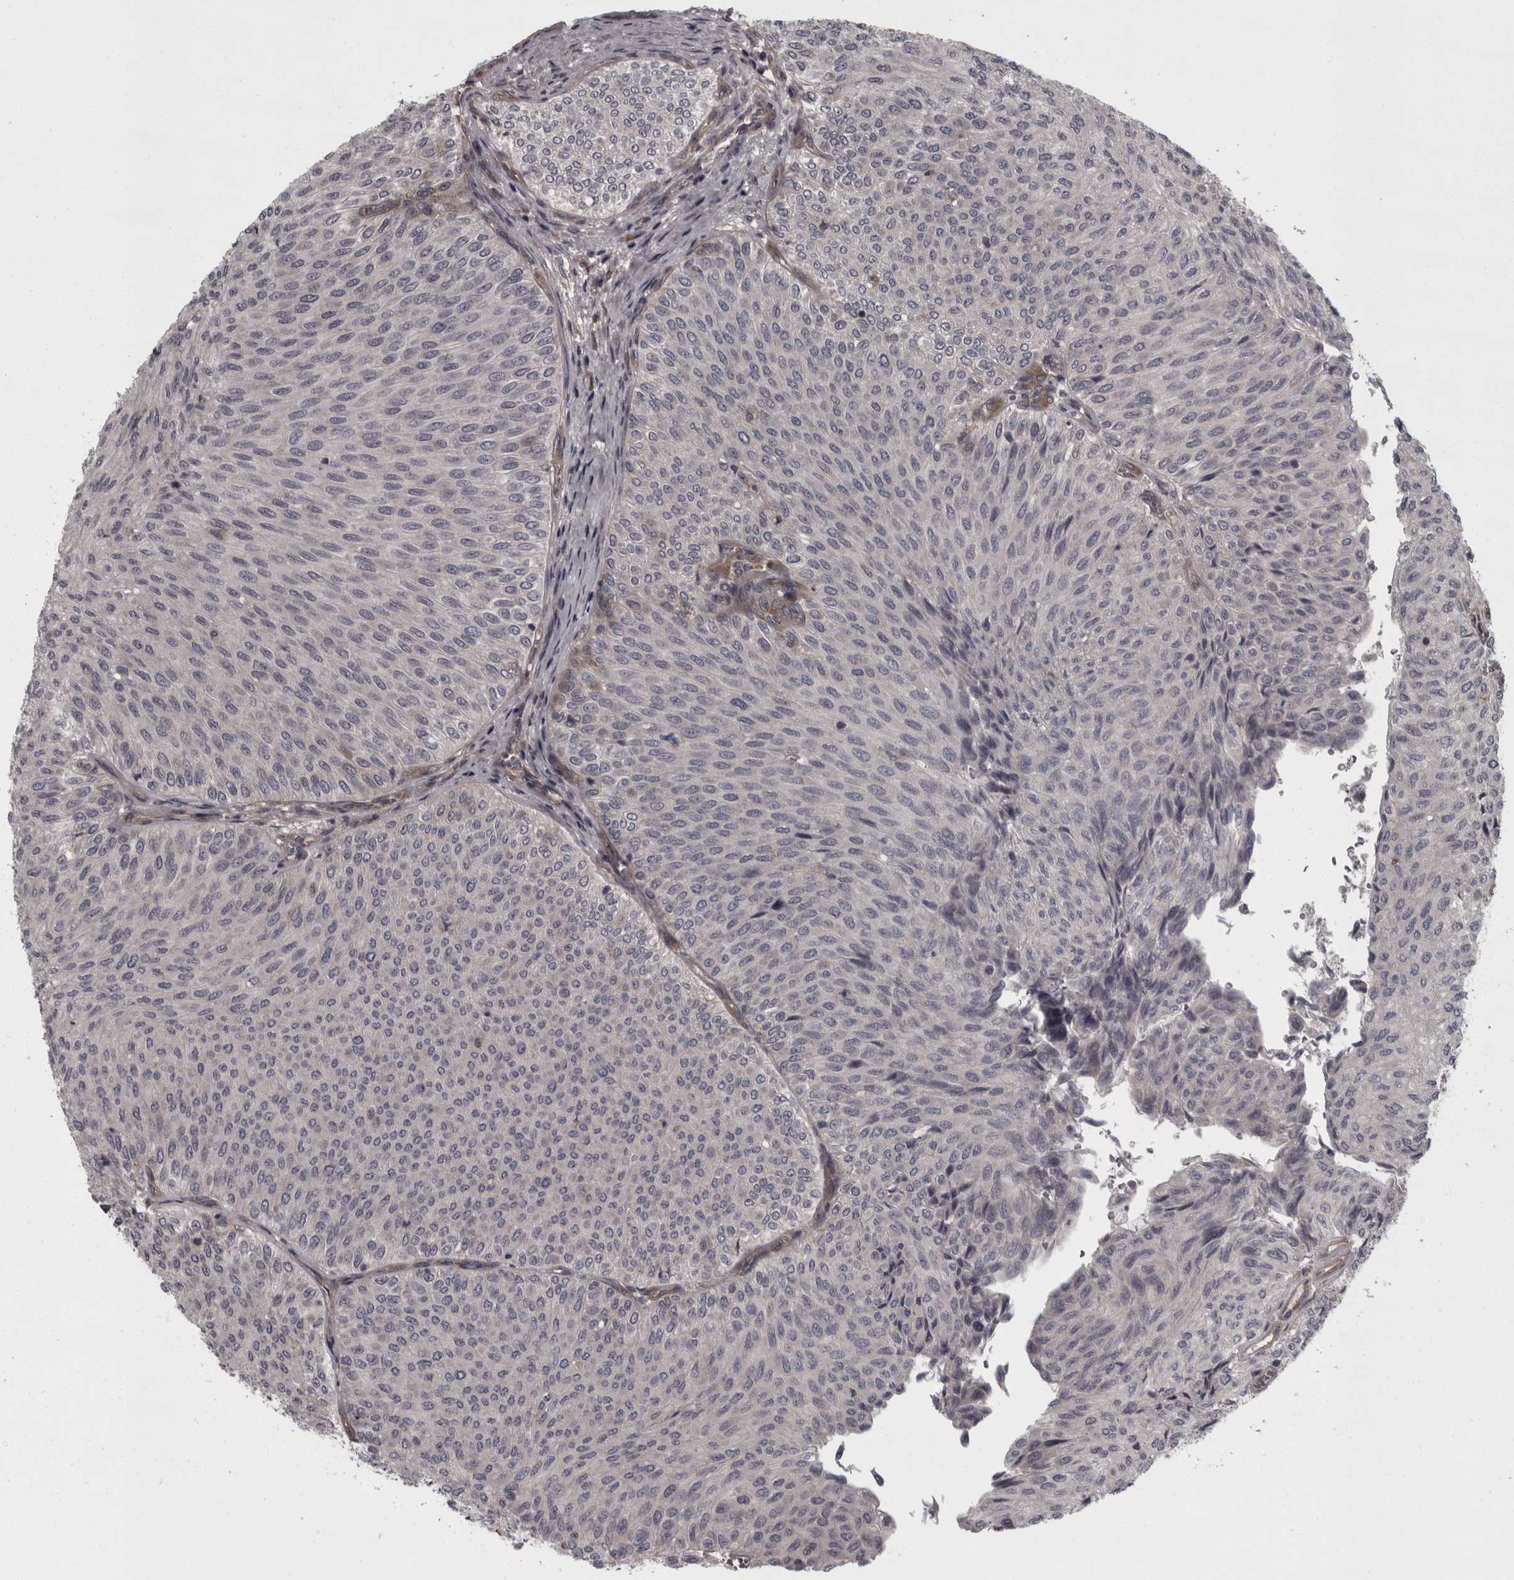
{"staining": {"intensity": "negative", "quantity": "none", "location": "none"}, "tissue": "urothelial cancer", "cell_type": "Tumor cells", "image_type": "cancer", "snomed": [{"axis": "morphology", "description": "Urothelial carcinoma, Low grade"}, {"axis": "topography", "description": "Urinary bladder"}], "caption": "Immunohistochemical staining of urothelial carcinoma (low-grade) shows no significant expression in tumor cells.", "gene": "RSU1", "patient": {"sex": "male", "age": 78}}